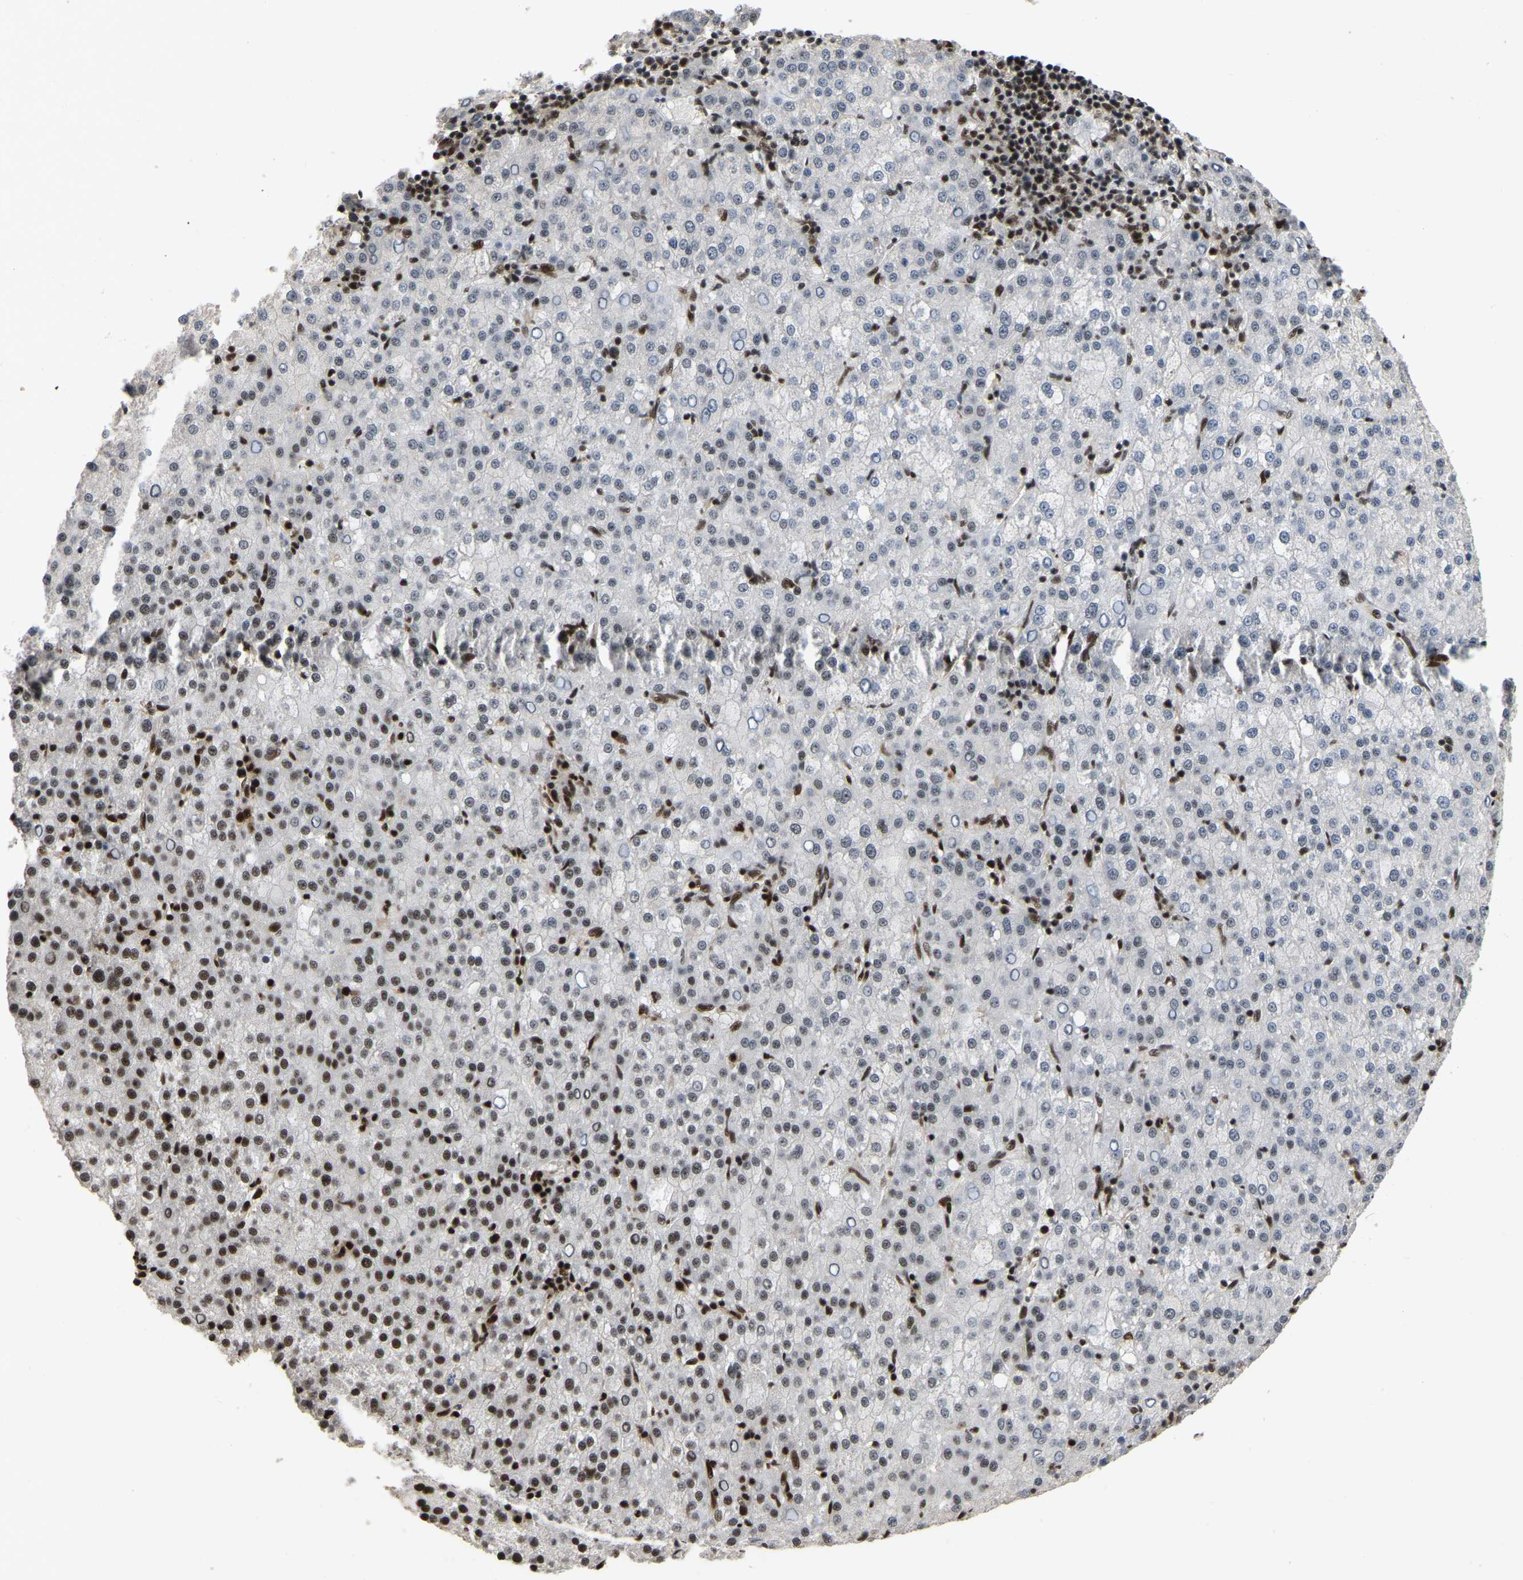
{"staining": {"intensity": "moderate", "quantity": "<25%", "location": "nuclear"}, "tissue": "liver cancer", "cell_type": "Tumor cells", "image_type": "cancer", "snomed": [{"axis": "morphology", "description": "Carcinoma, Hepatocellular, NOS"}, {"axis": "topography", "description": "Liver"}], "caption": "An immunohistochemistry (IHC) micrograph of neoplastic tissue is shown. Protein staining in brown shows moderate nuclear positivity in liver hepatocellular carcinoma within tumor cells.", "gene": "TBL1XR1", "patient": {"sex": "female", "age": 58}}